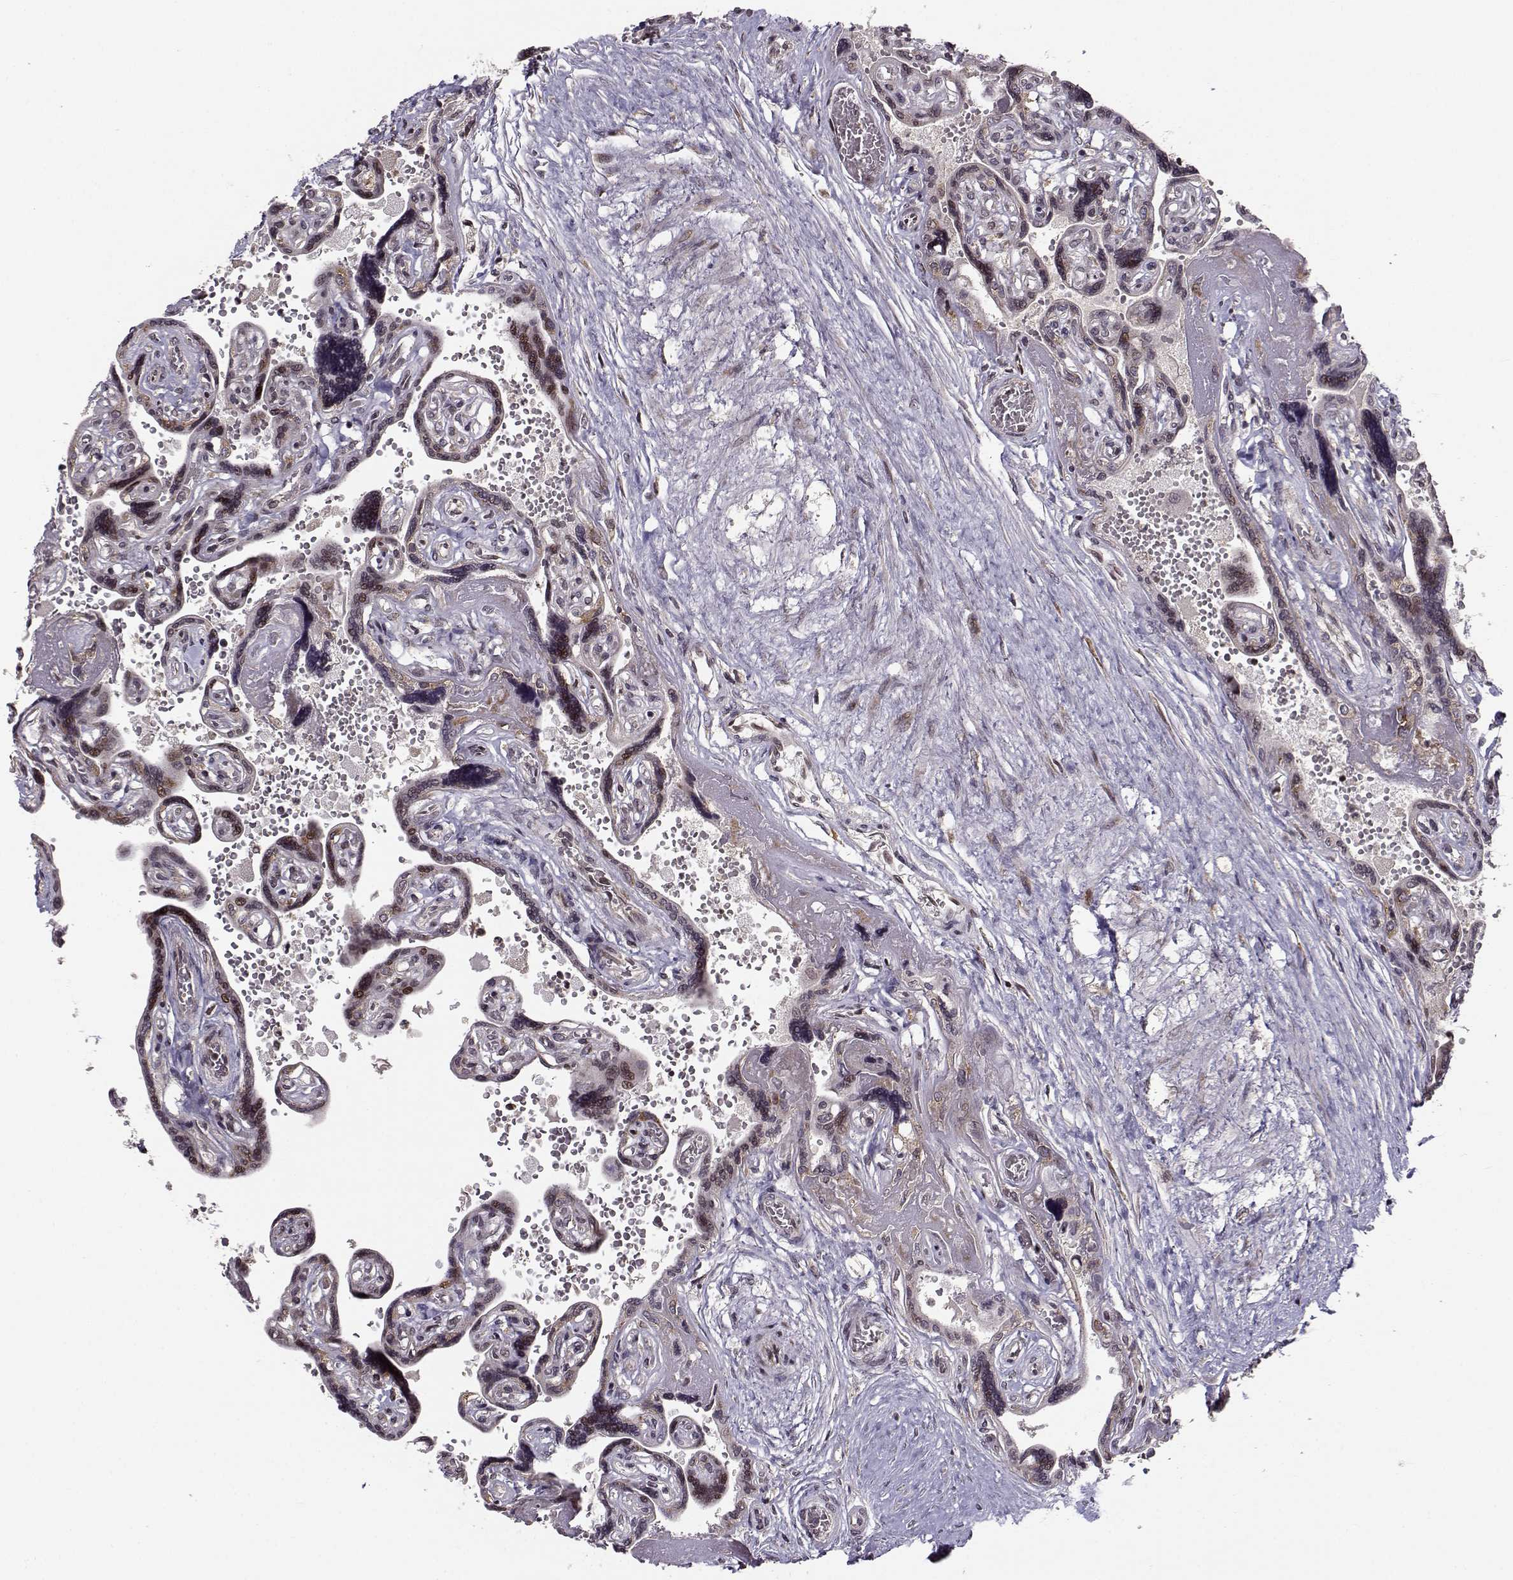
{"staining": {"intensity": "moderate", "quantity": ">75%", "location": "cytoplasmic/membranous"}, "tissue": "placenta", "cell_type": "Decidual cells", "image_type": "normal", "snomed": [{"axis": "morphology", "description": "Normal tissue, NOS"}, {"axis": "topography", "description": "Placenta"}], "caption": "High-magnification brightfield microscopy of unremarkable placenta stained with DAB (brown) and counterstained with hematoxylin (blue). decidual cells exhibit moderate cytoplasmic/membranous expression is appreciated in about>75% of cells.", "gene": "RPL31", "patient": {"sex": "female", "age": 32}}